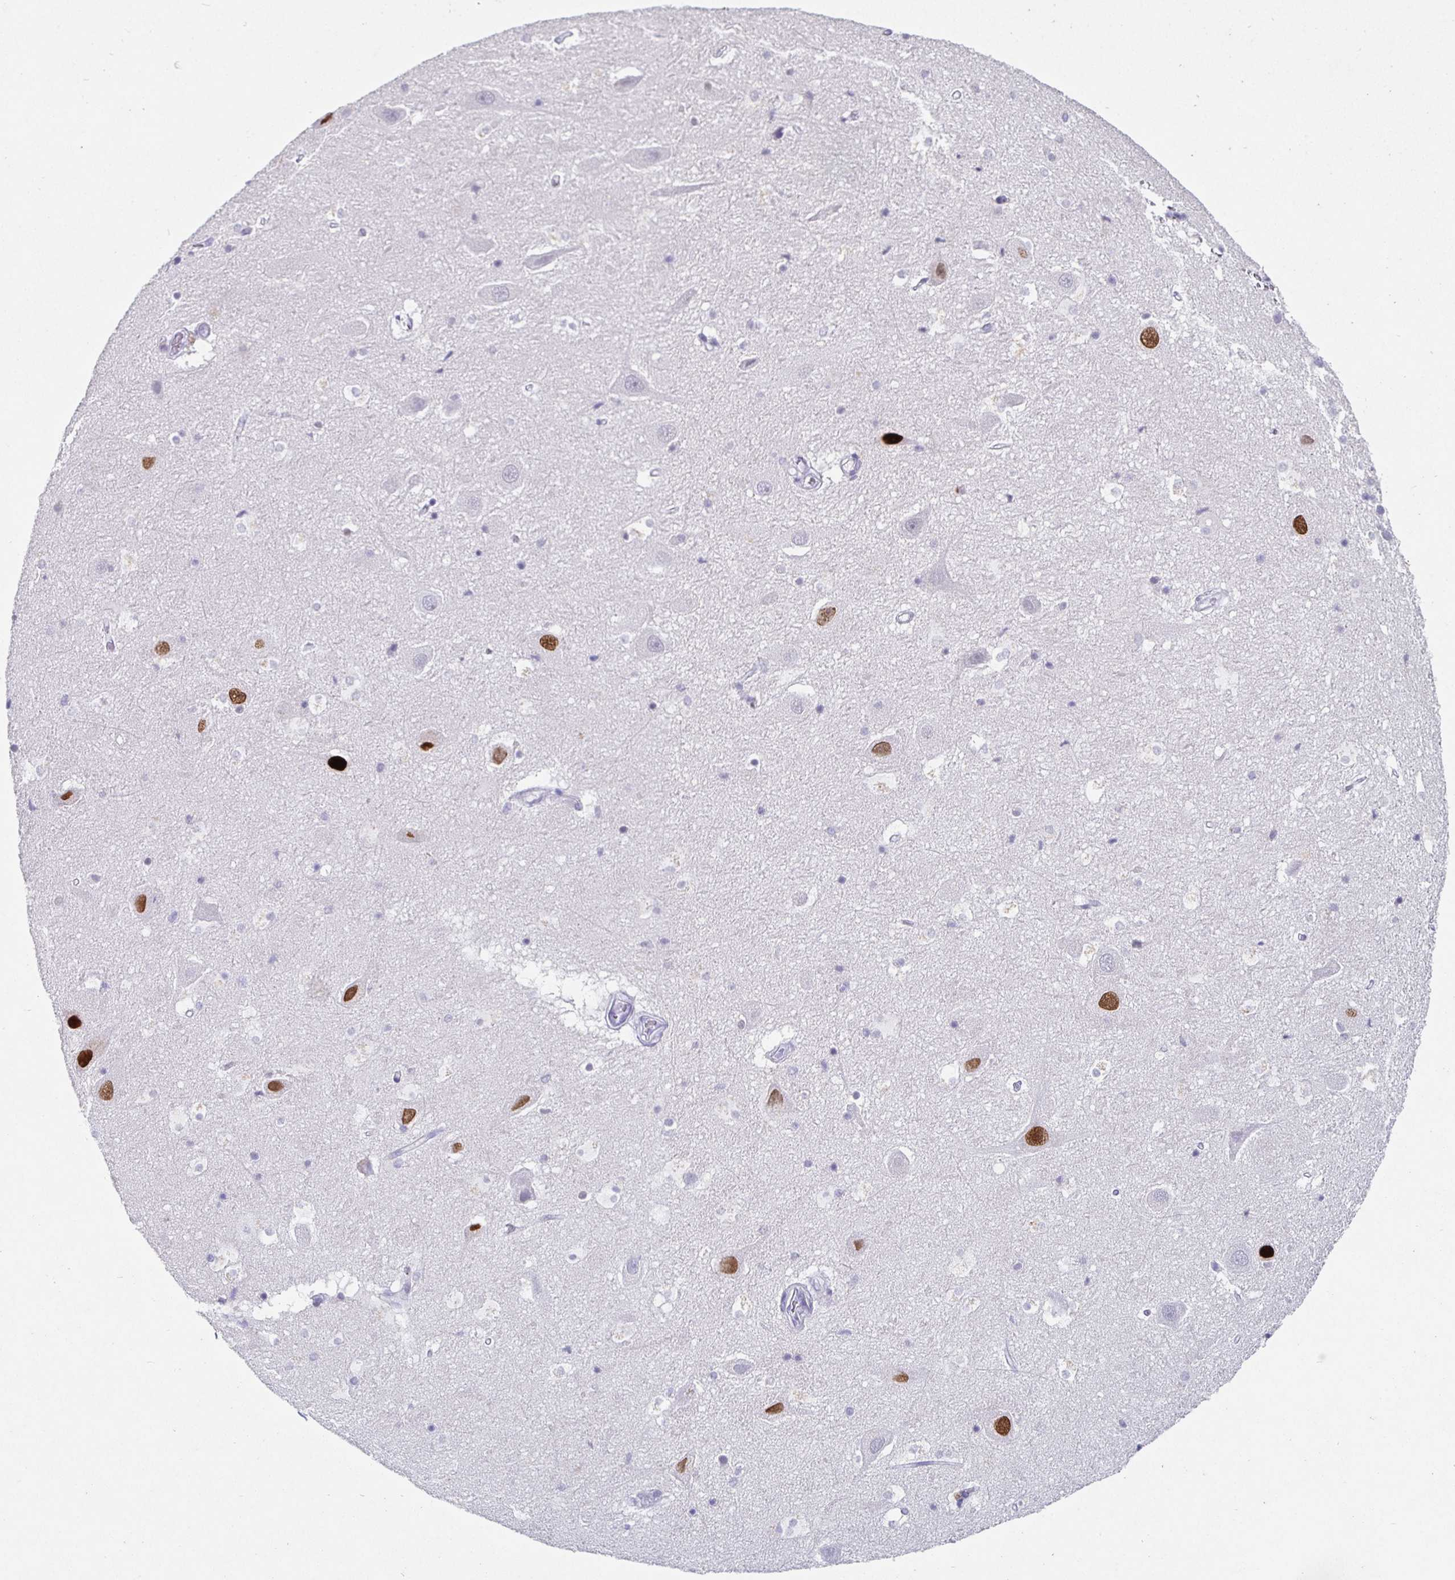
{"staining": {"intensity": "negative", "quantity": "none", "location": "none"}, "tissue": "hippocampus", "cell_type": "Glial cells", "image_type": "normal", "snomed": [{"axis": "morphology", "description": "Normal tissue, NOS"}, {"axis": "topography", "description": "Hippocampus"}], "caption": "A micrograph of hippocampus stained for a protein exhibits no brown staining in glial cells.", "gene": "SATB1", "patient": {"sex": "male", "age": 26}}